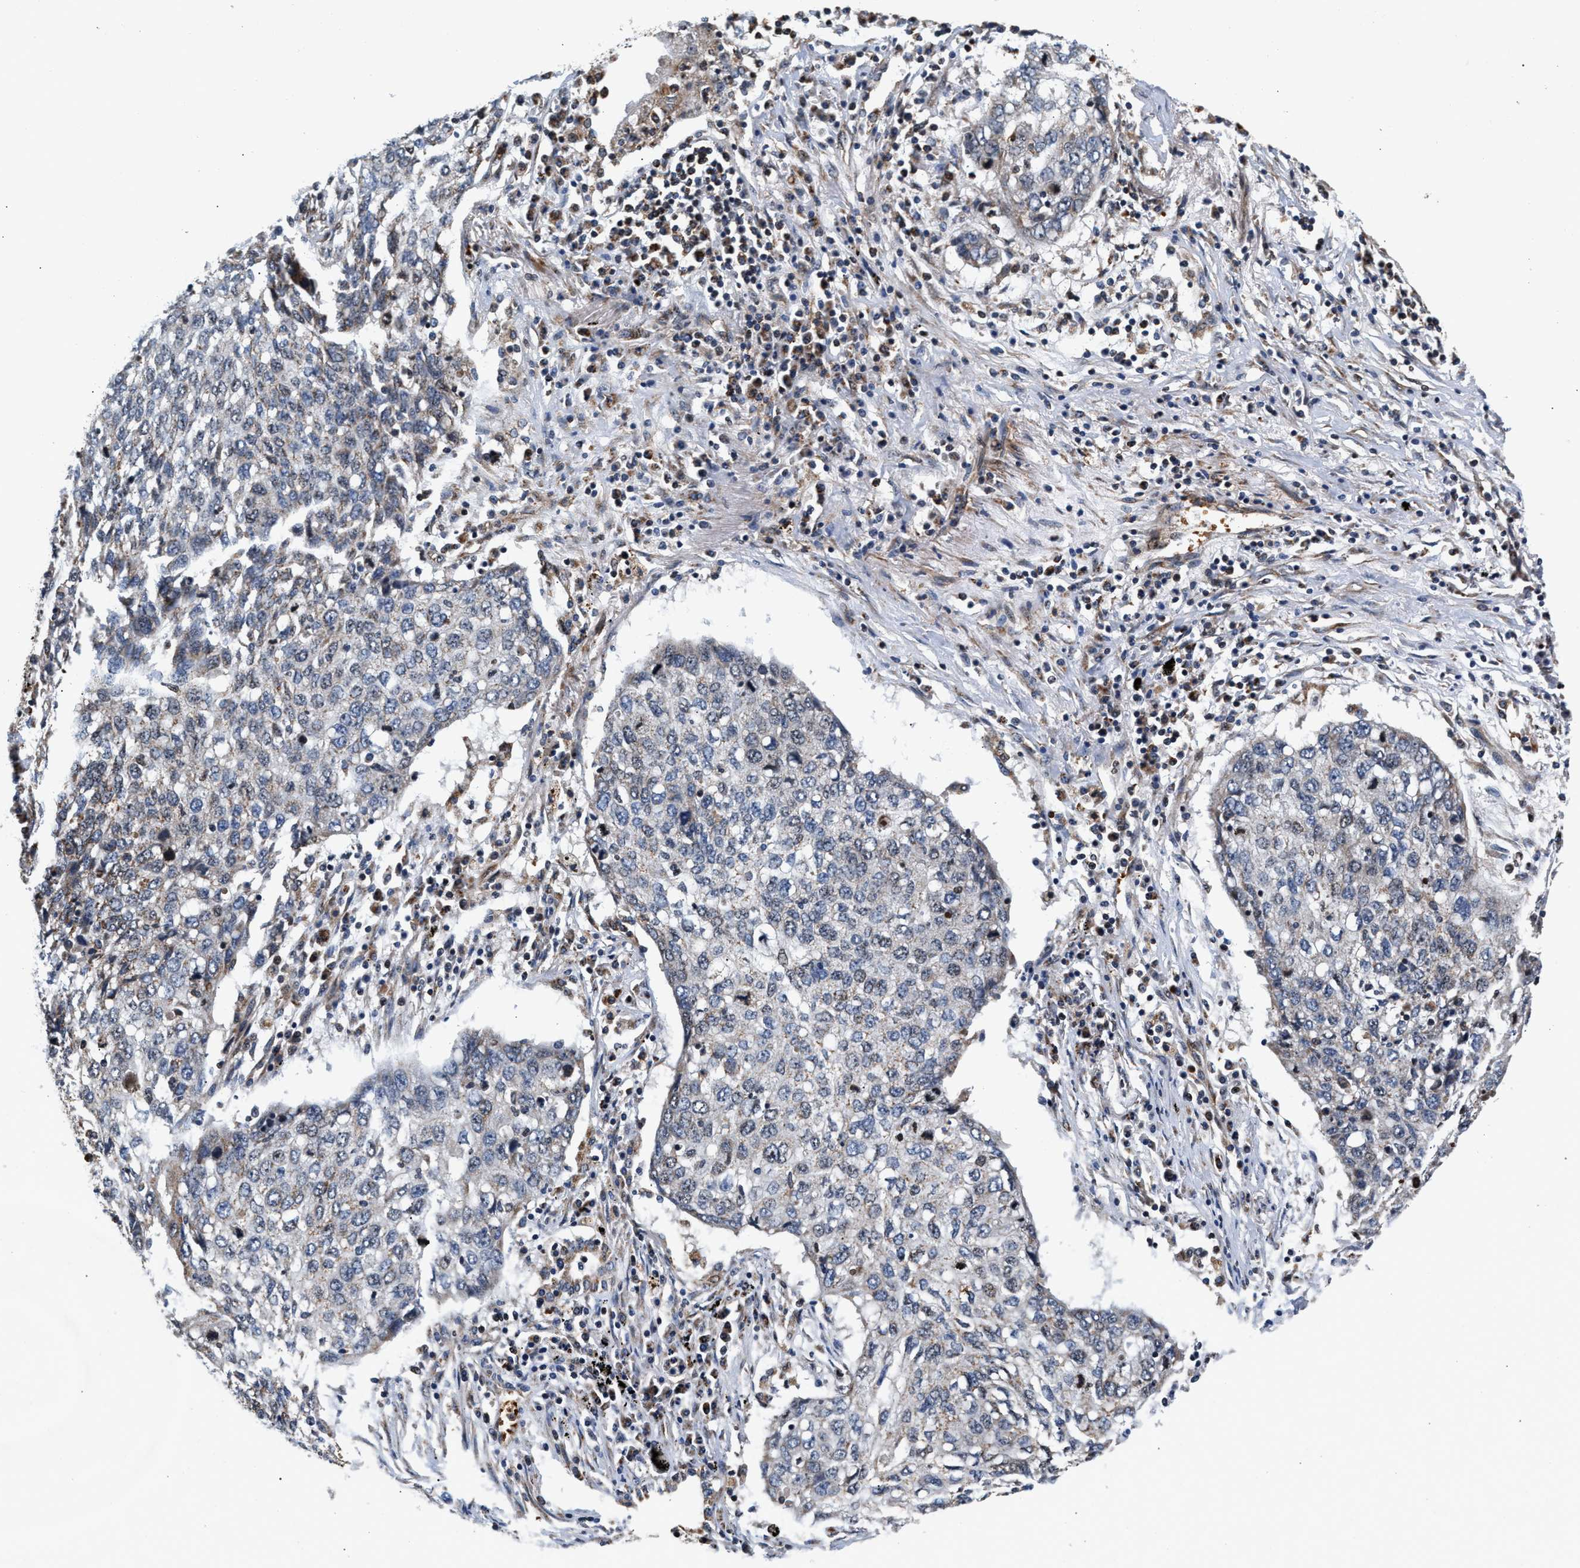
{"staining": {"intensity": "negative", "quantity": "none", "location": "none"}, "tissue": "lung cancer", "cell_type": "Tumor cells", "image_type": "cancer", "snomed": [{"axis": "morphology", "description": "Squamous cell carcinoma, NOS"}, {"axis": "topography", "description": "Lung"}], "caption": "Human lung squamous cell carcinoma stained for a protein using IHC shows no staining in tumor cells.", "gene": "SGK1", "patient": {"sex": "female", "age": 63}}